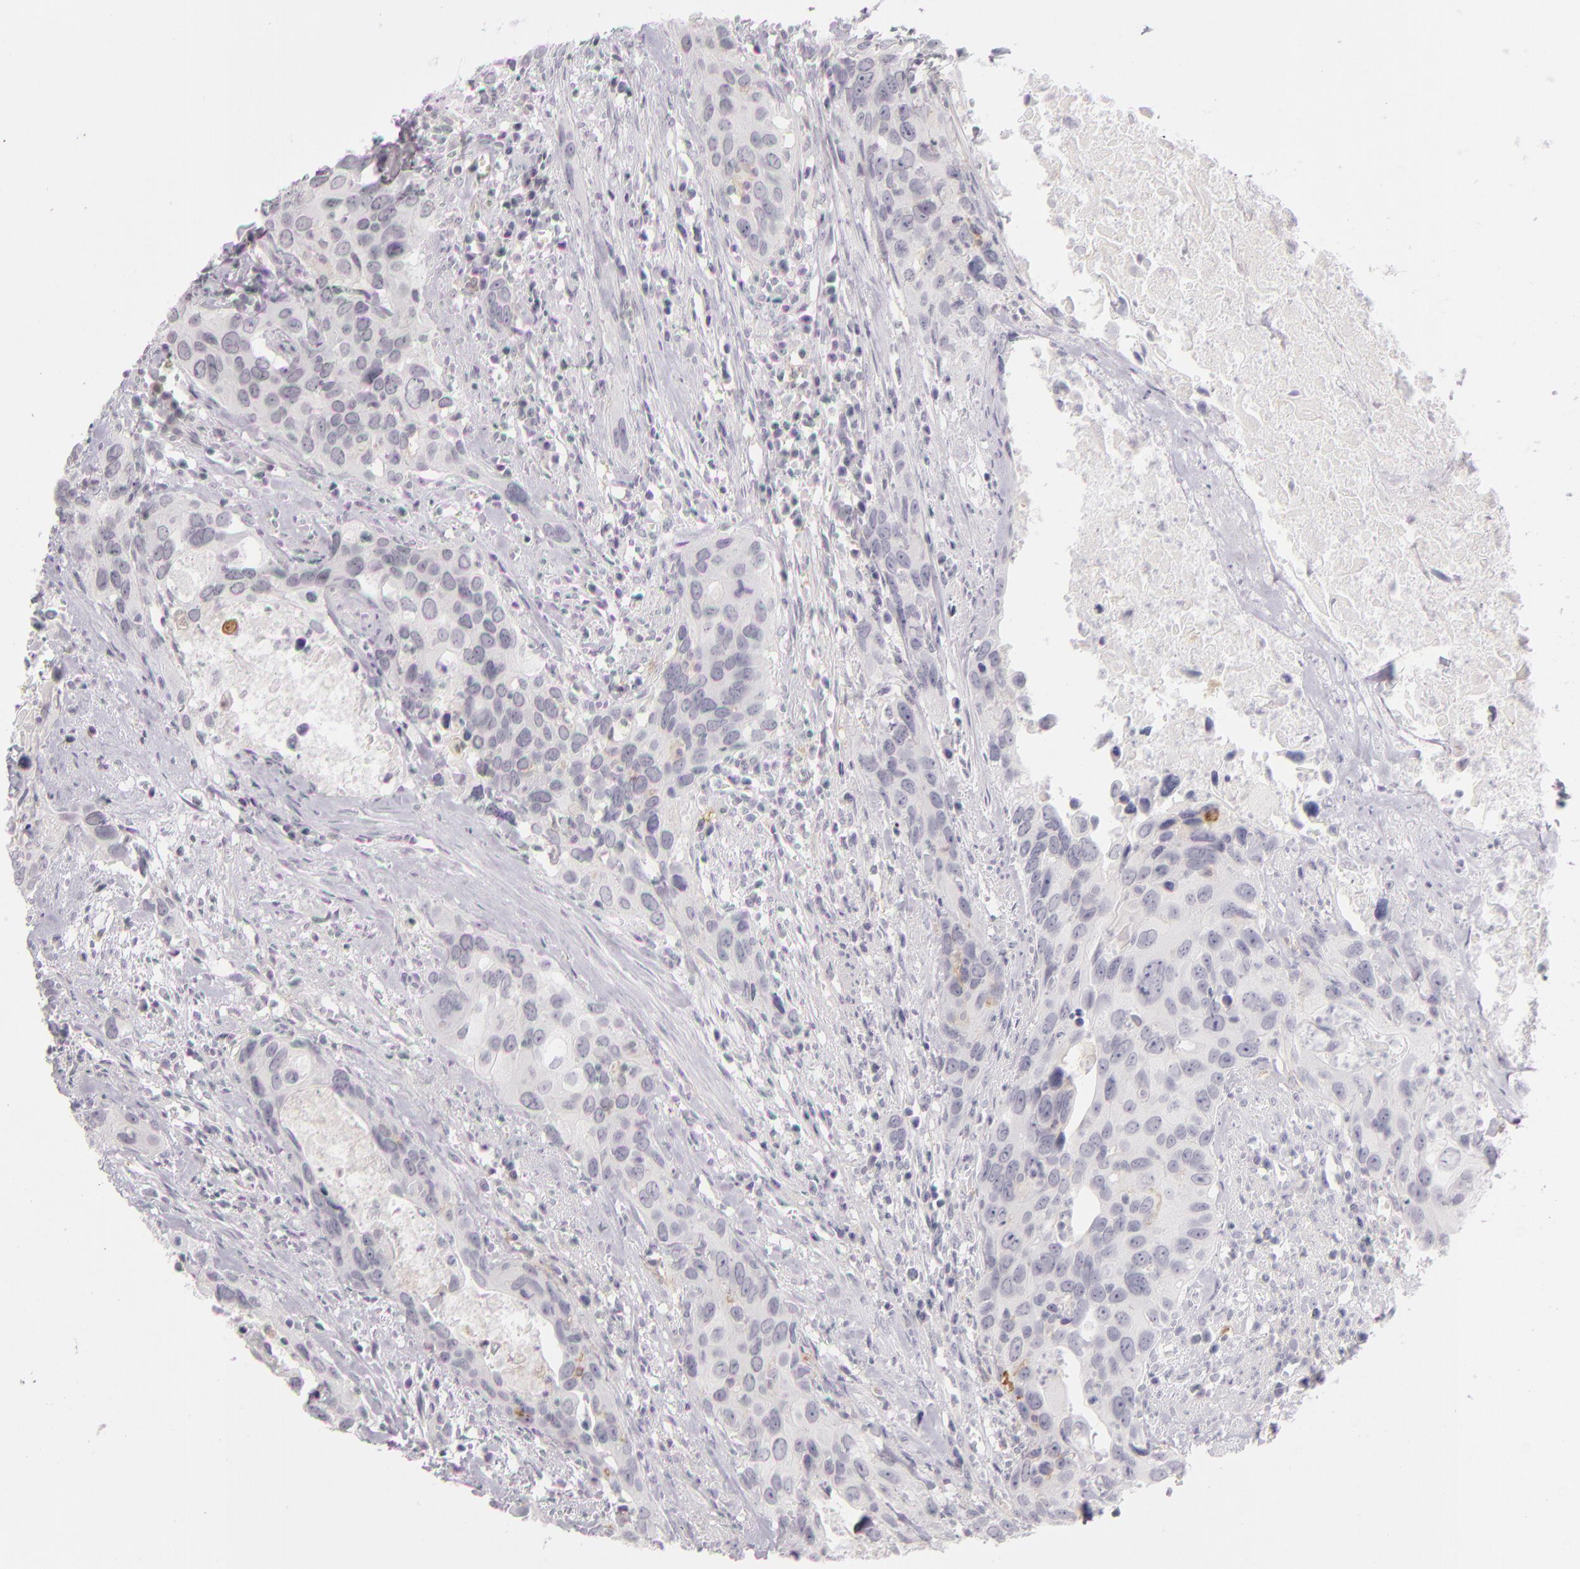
{"staining": {"intensity": "negative", "quantity": "none", "location": "none"}, "tissue": "urothelial cancer", "cell_type": "Tumor cells", "image_type": "cancer", "snomed": [{"axis": "morphology", "description": "Urothelial carcinoma, High grade"}, {"axis": "topography", "description": "Urinary bladder"}], "caption": "Image shows no protein expression in tumor cells of urothelial cancer tissue.", "gene": "CD40", "patient": {"sex": "male", "age": 71}}